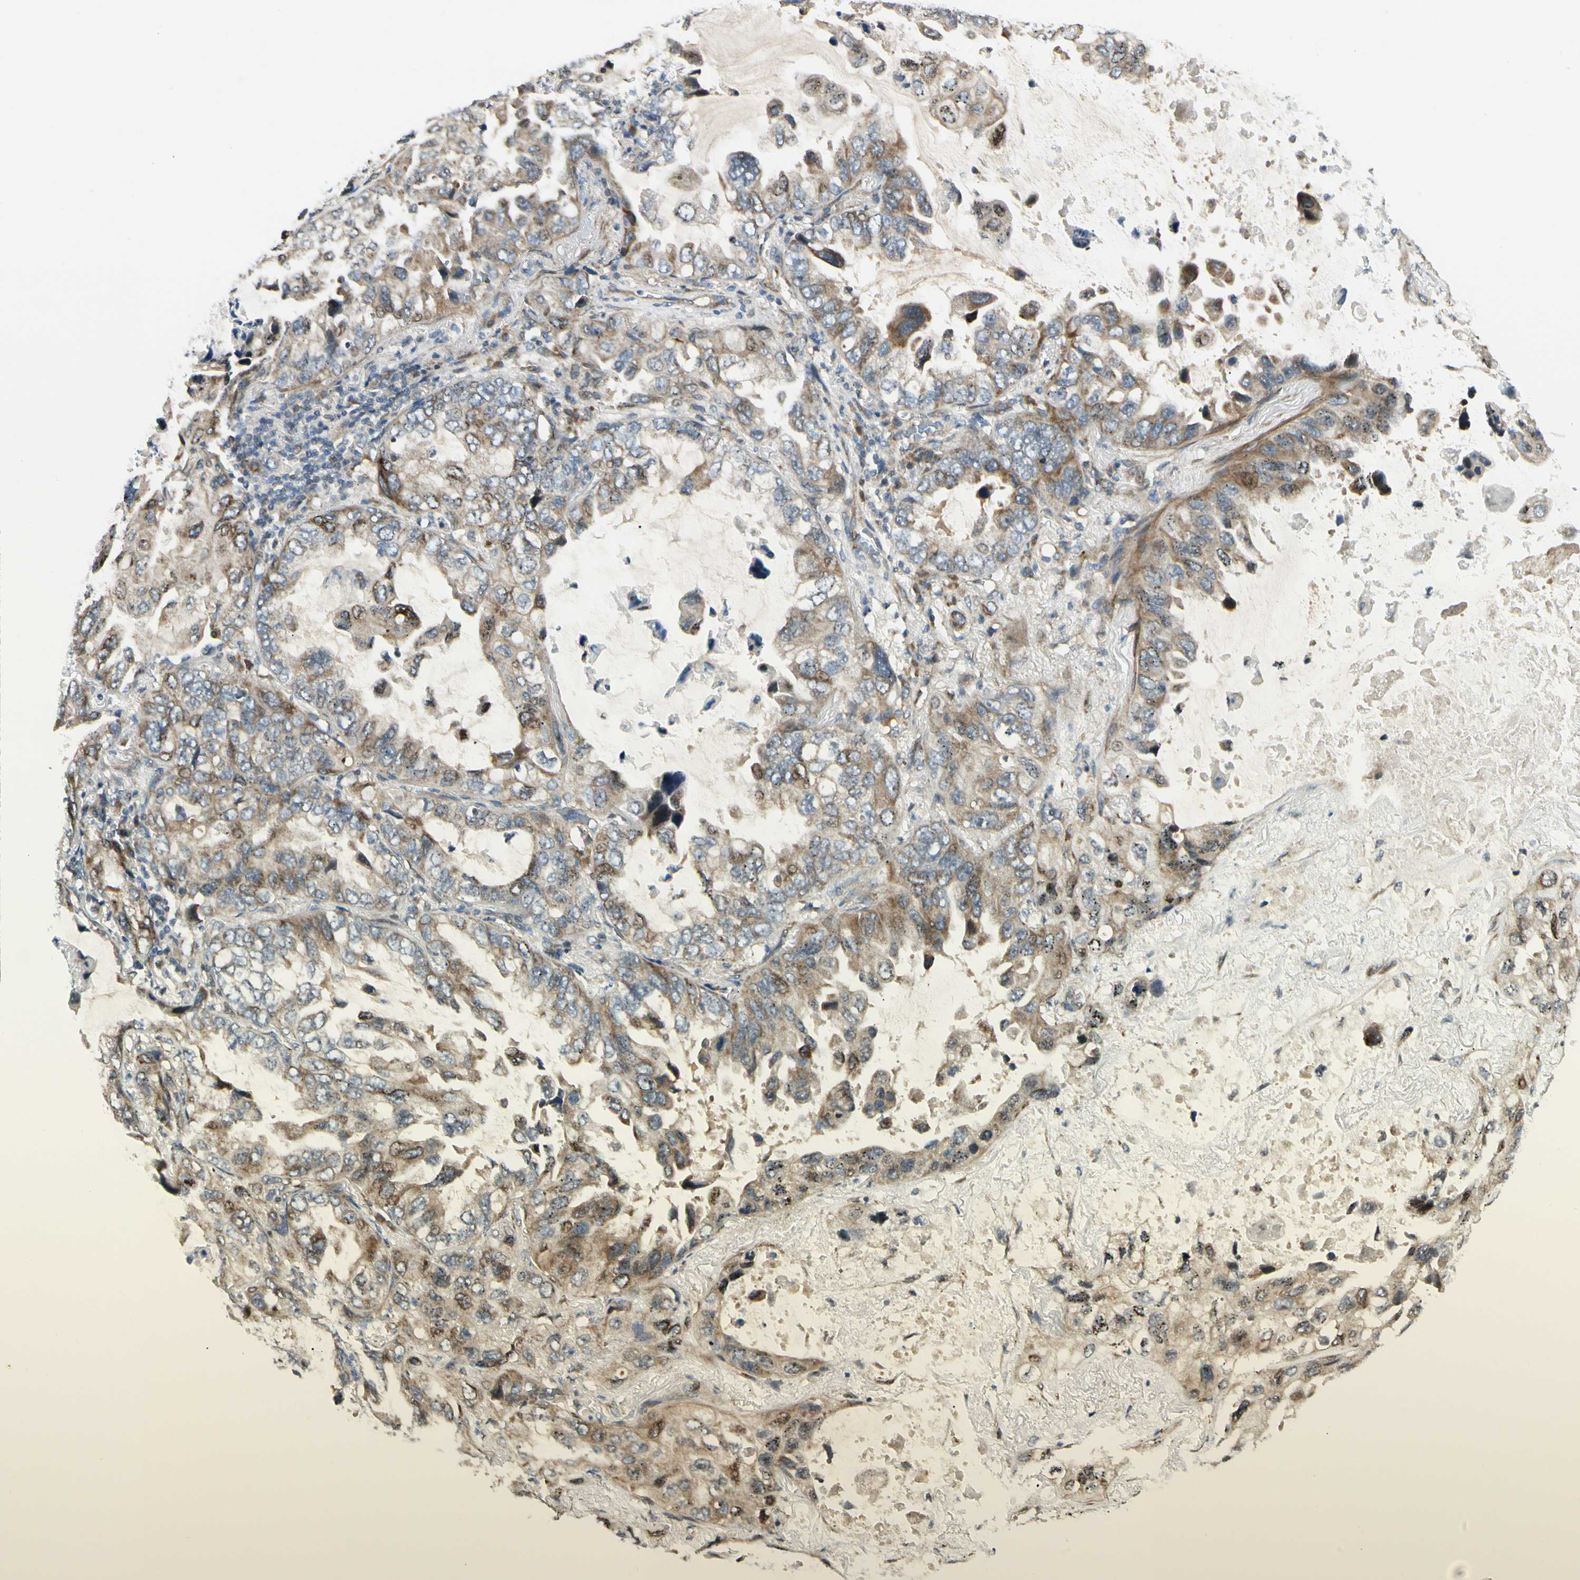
{"staining": {"intensity": "moderate", "quantity": ">75%", "location": "cytoplasmic/membranous"}, "tissue": "lung cancer", "cell_type": "Tumor cells", "image_type": "cancer", "snomed": [{"axis": "morphology", "description": "Squamous cell carcinoma, NOS"}, {"axis": "topography", "description": "Lung"}], "caption": "Immunohistochemistry (IHC) photomicrograph of neoplastic tissue: lung cancer (squamous cell carcinoma) stained using immunohistochemistry exhibits medium levels of moderate protein expression localized specifically in the cytoplasmic/membranous of tumor cells, appearing as a cytoplasmic/membranous brown color.", "gene": "P4HA3", "patient": {"sex": "female", "age": 73}}